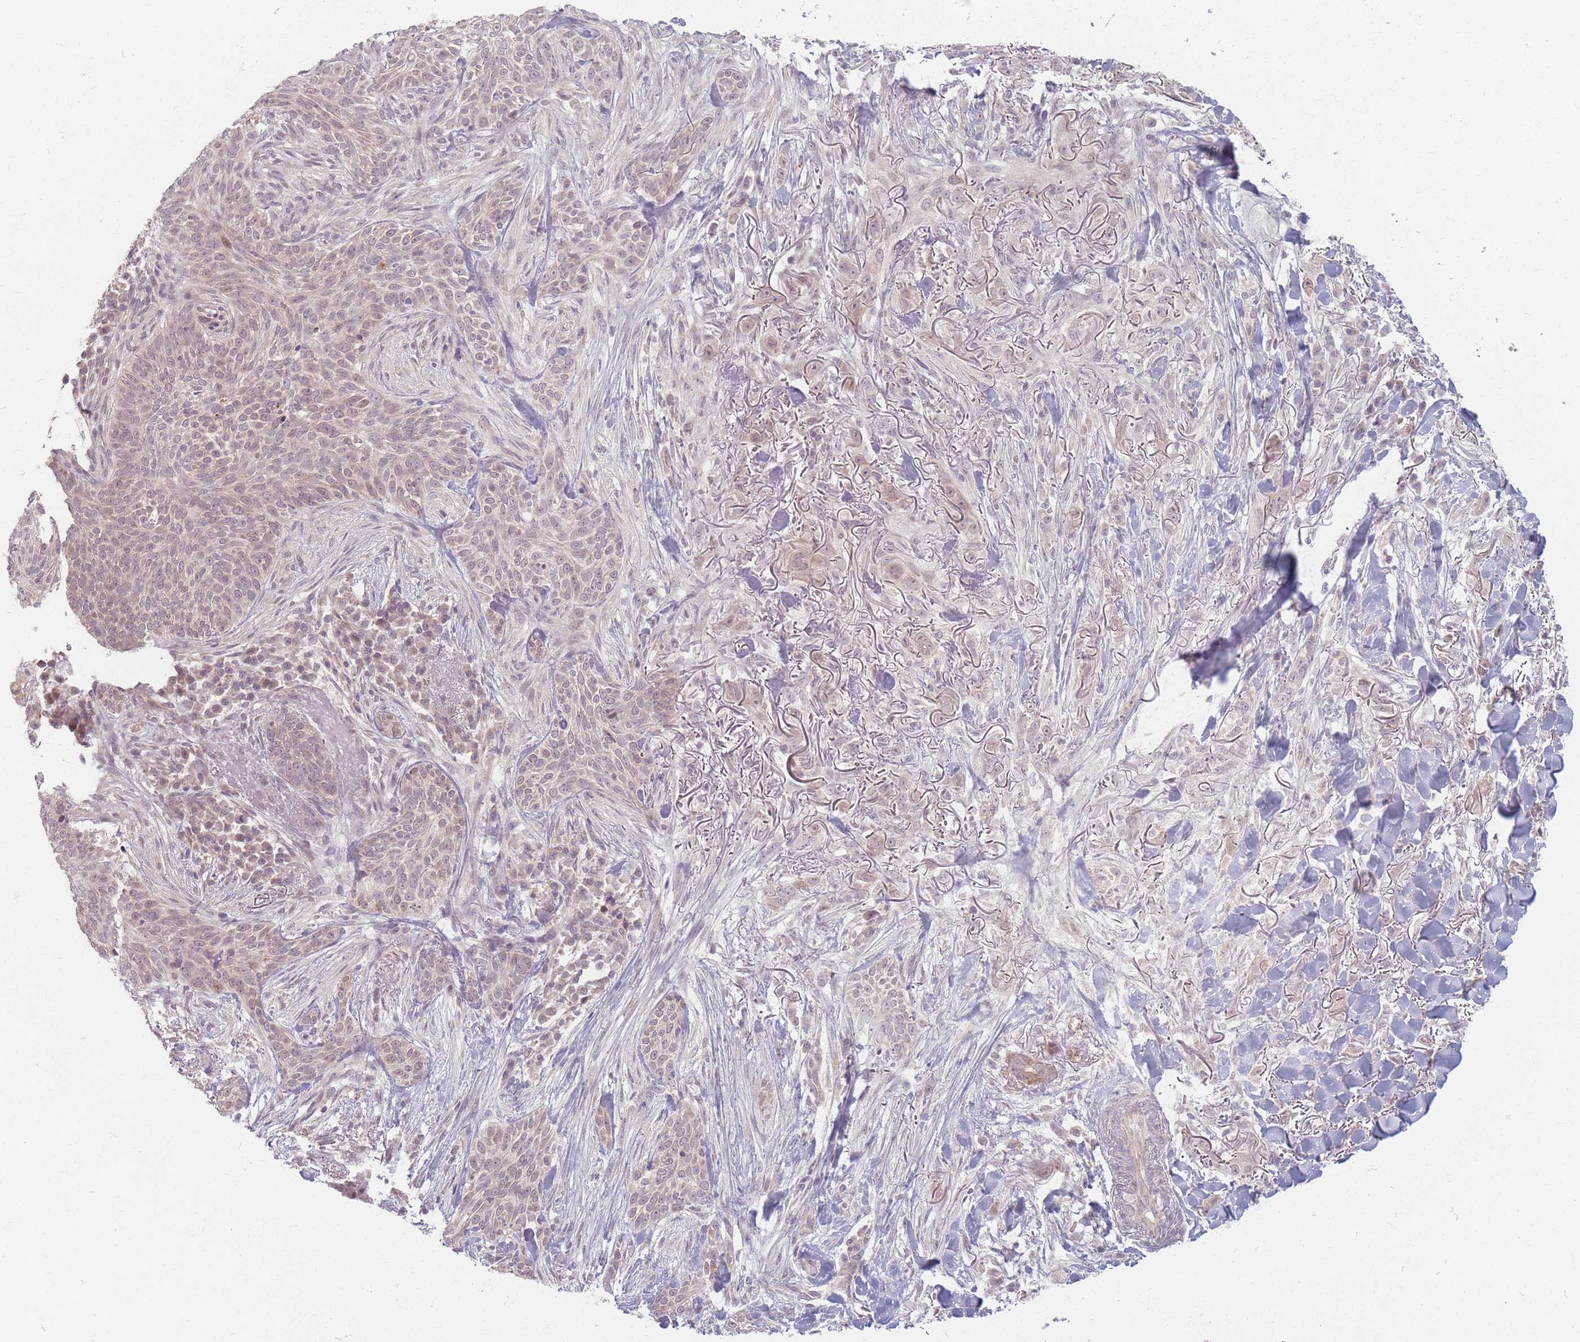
{"staining": {"intensity": "weak", "quantity": ">75%", "location": "nuclear"}, "tissue": "skin cancer", "cell_type": "Tumor cells", "image_type": "cancer", "snomed": [{"axis": "morphology", "description": "Basal cell carcinoma"}, {"axis": "topography", "description": "Skin"}], "caption": "Immunohistochemical staining of skin basal cell carcinoma displays low levels of weak nuclear staining in about >75% of tumor cells.", "gene": "GABRA6", "patient": {"sex": "male", "age": 72}}